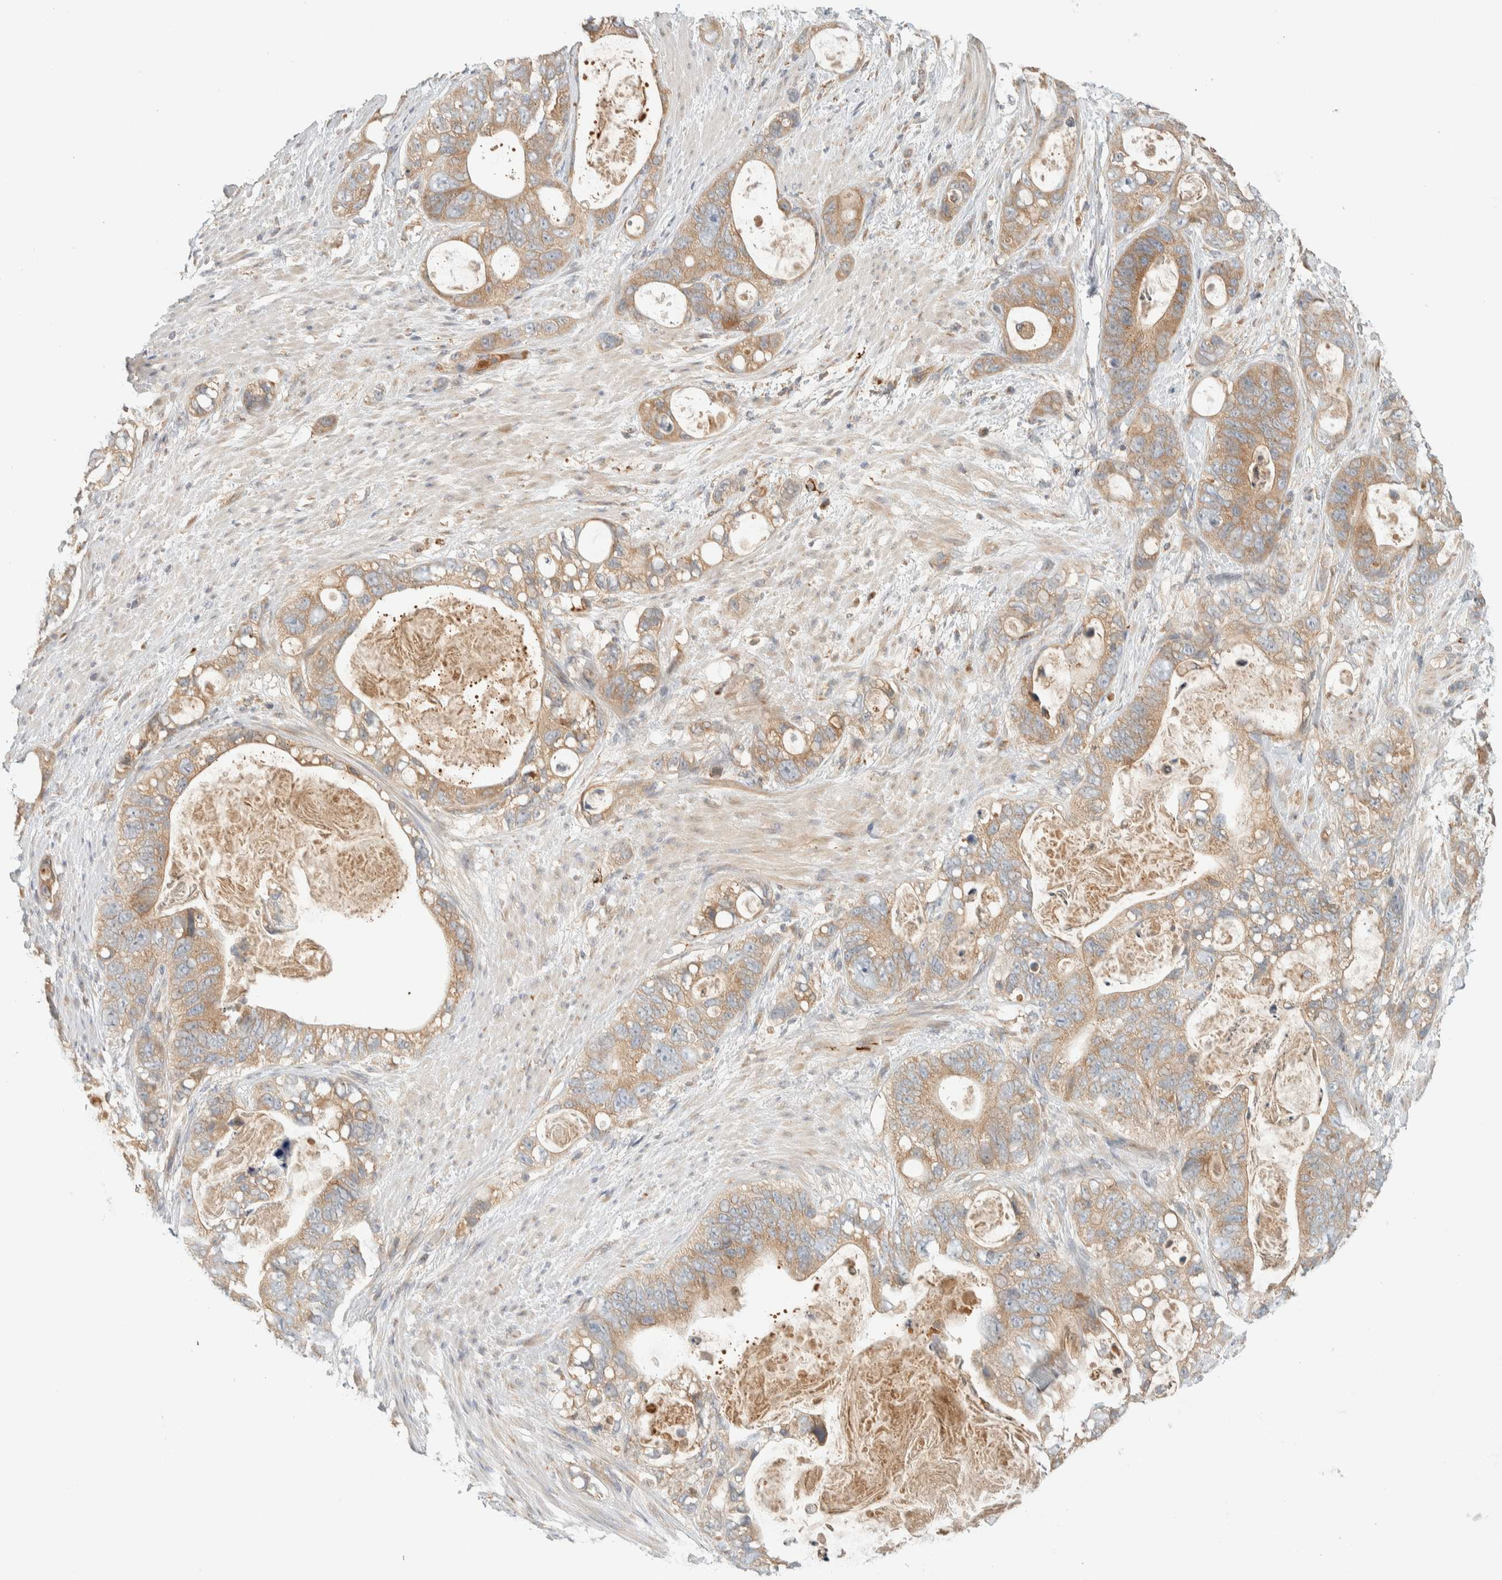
{"staining": {"intensity": "weak", "quantity": ">75%", "location": "cytoplasmic/membranous"}, "tissue": "stomach cancer", "cell_type": "Tumor cells", "image_type": "cancer", "snomed": [{"axis": "morphology", "description": "Normal tissue, NOS"}, {"axis": "morphology", "description": "Adenocarcinoma, NOS"}, {"axis": "topography", "description": "Stomach"}], "caption": "About >75% of tumor cells in human stomach cancer display weak cytoplasmic/membranous protein staining as visualized by brown immunohistochemical staining.", "gene": "FAM167A", "patient": {"sex": "female", "age": 89}}